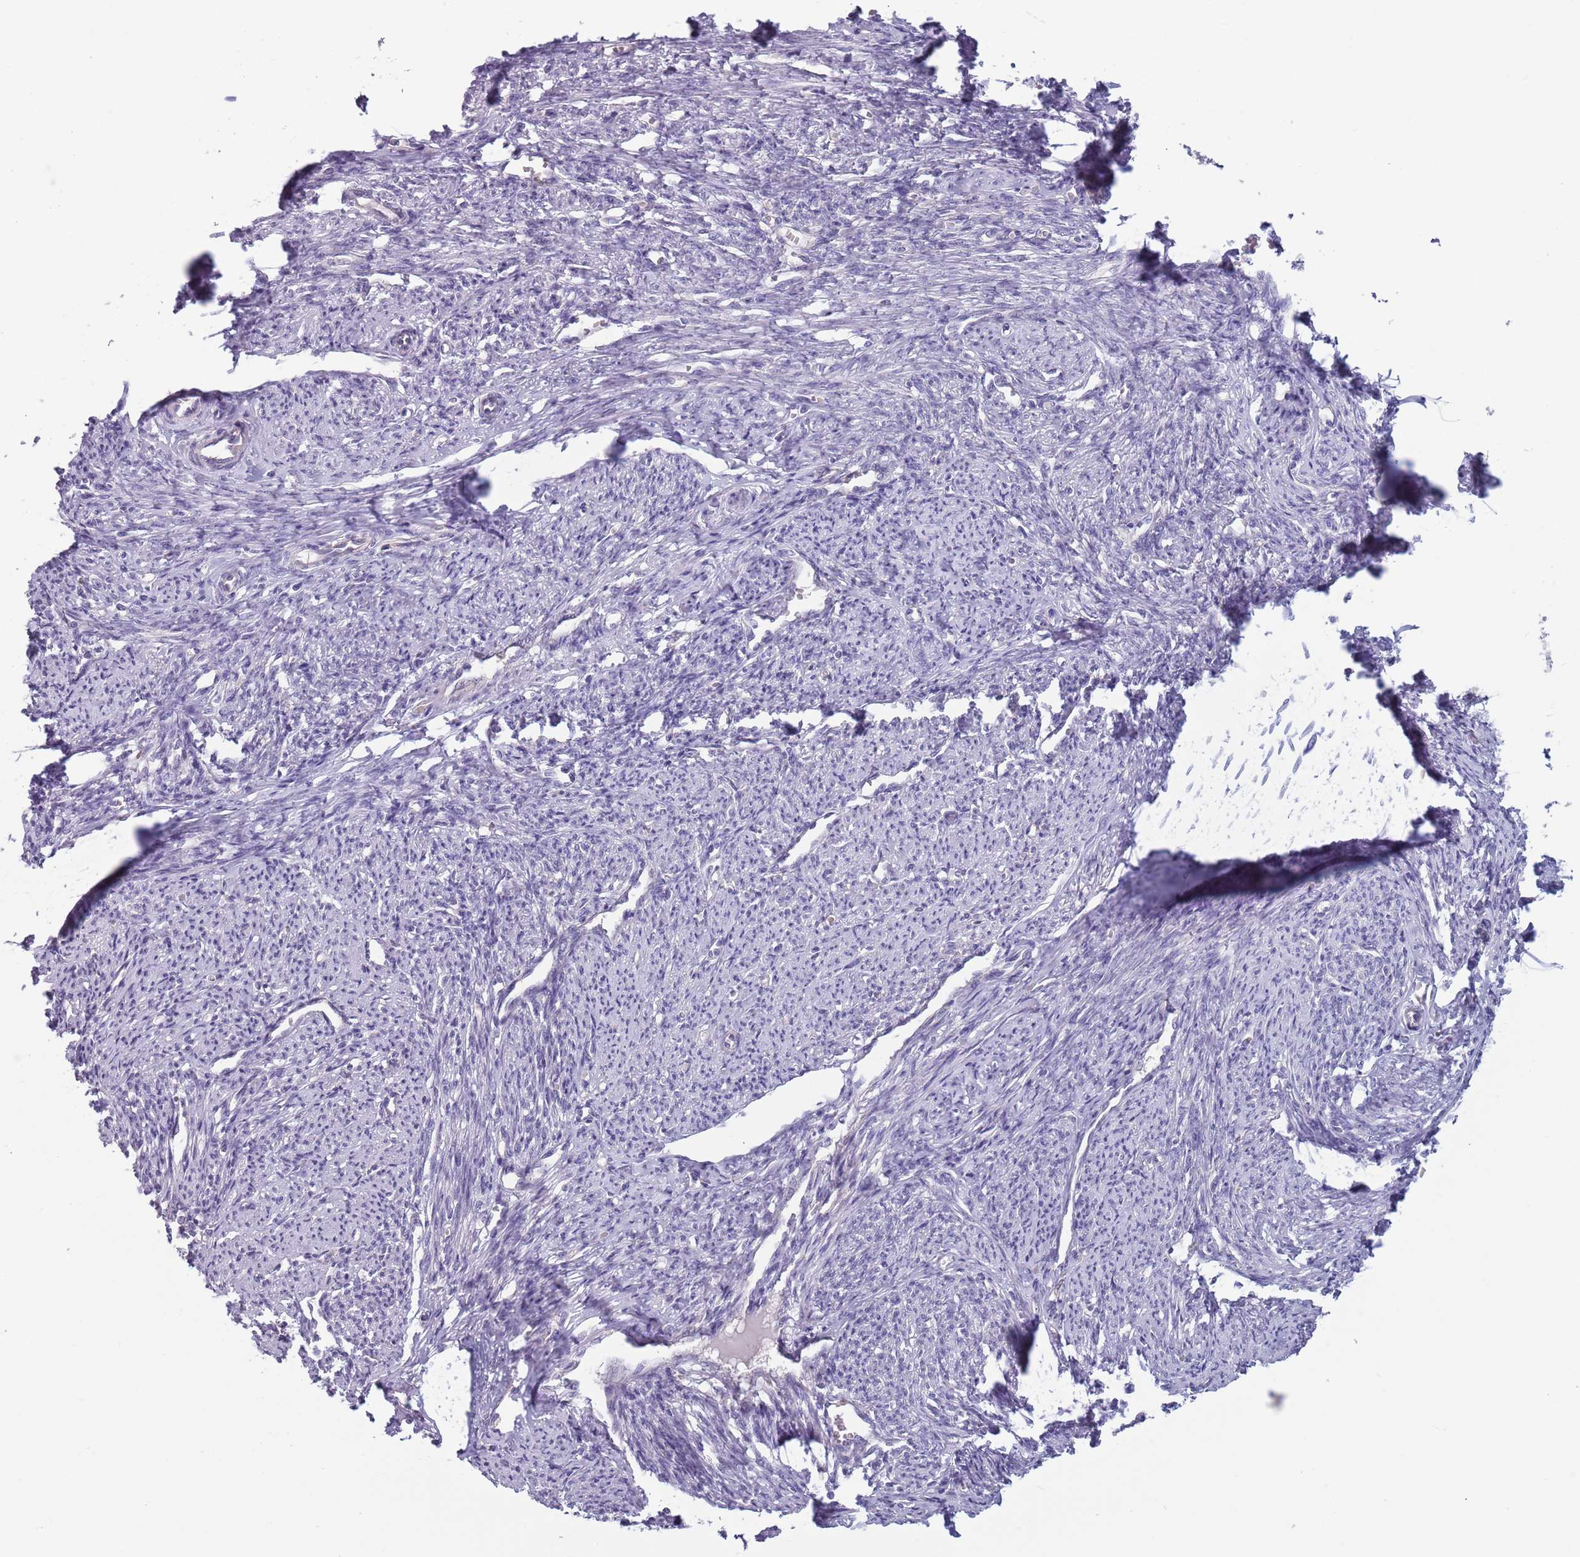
{"staining": {"intensity": "negative", "quantity": "none", "location": "none"}, "tissue": "smooth muscle", "cell_type": "Smooth muscle cells", "image_type": "normal", "snomed": [{"axis": "morphology", "description": "Normal tissue, NOS"}, {"axis": "topography", "description": "Smooth muscle"}, {"axis": "topography", "description": "Uterus"}], "caption": "Immunohistochemistry (IHC) photomicrograph of benign smooth muscle: smooth muscle stained with DAB shows no significant protein staining in smooth muscle cells.", "gene": "CLNS1A", "patient": {"sex": "female", "age": 59}}